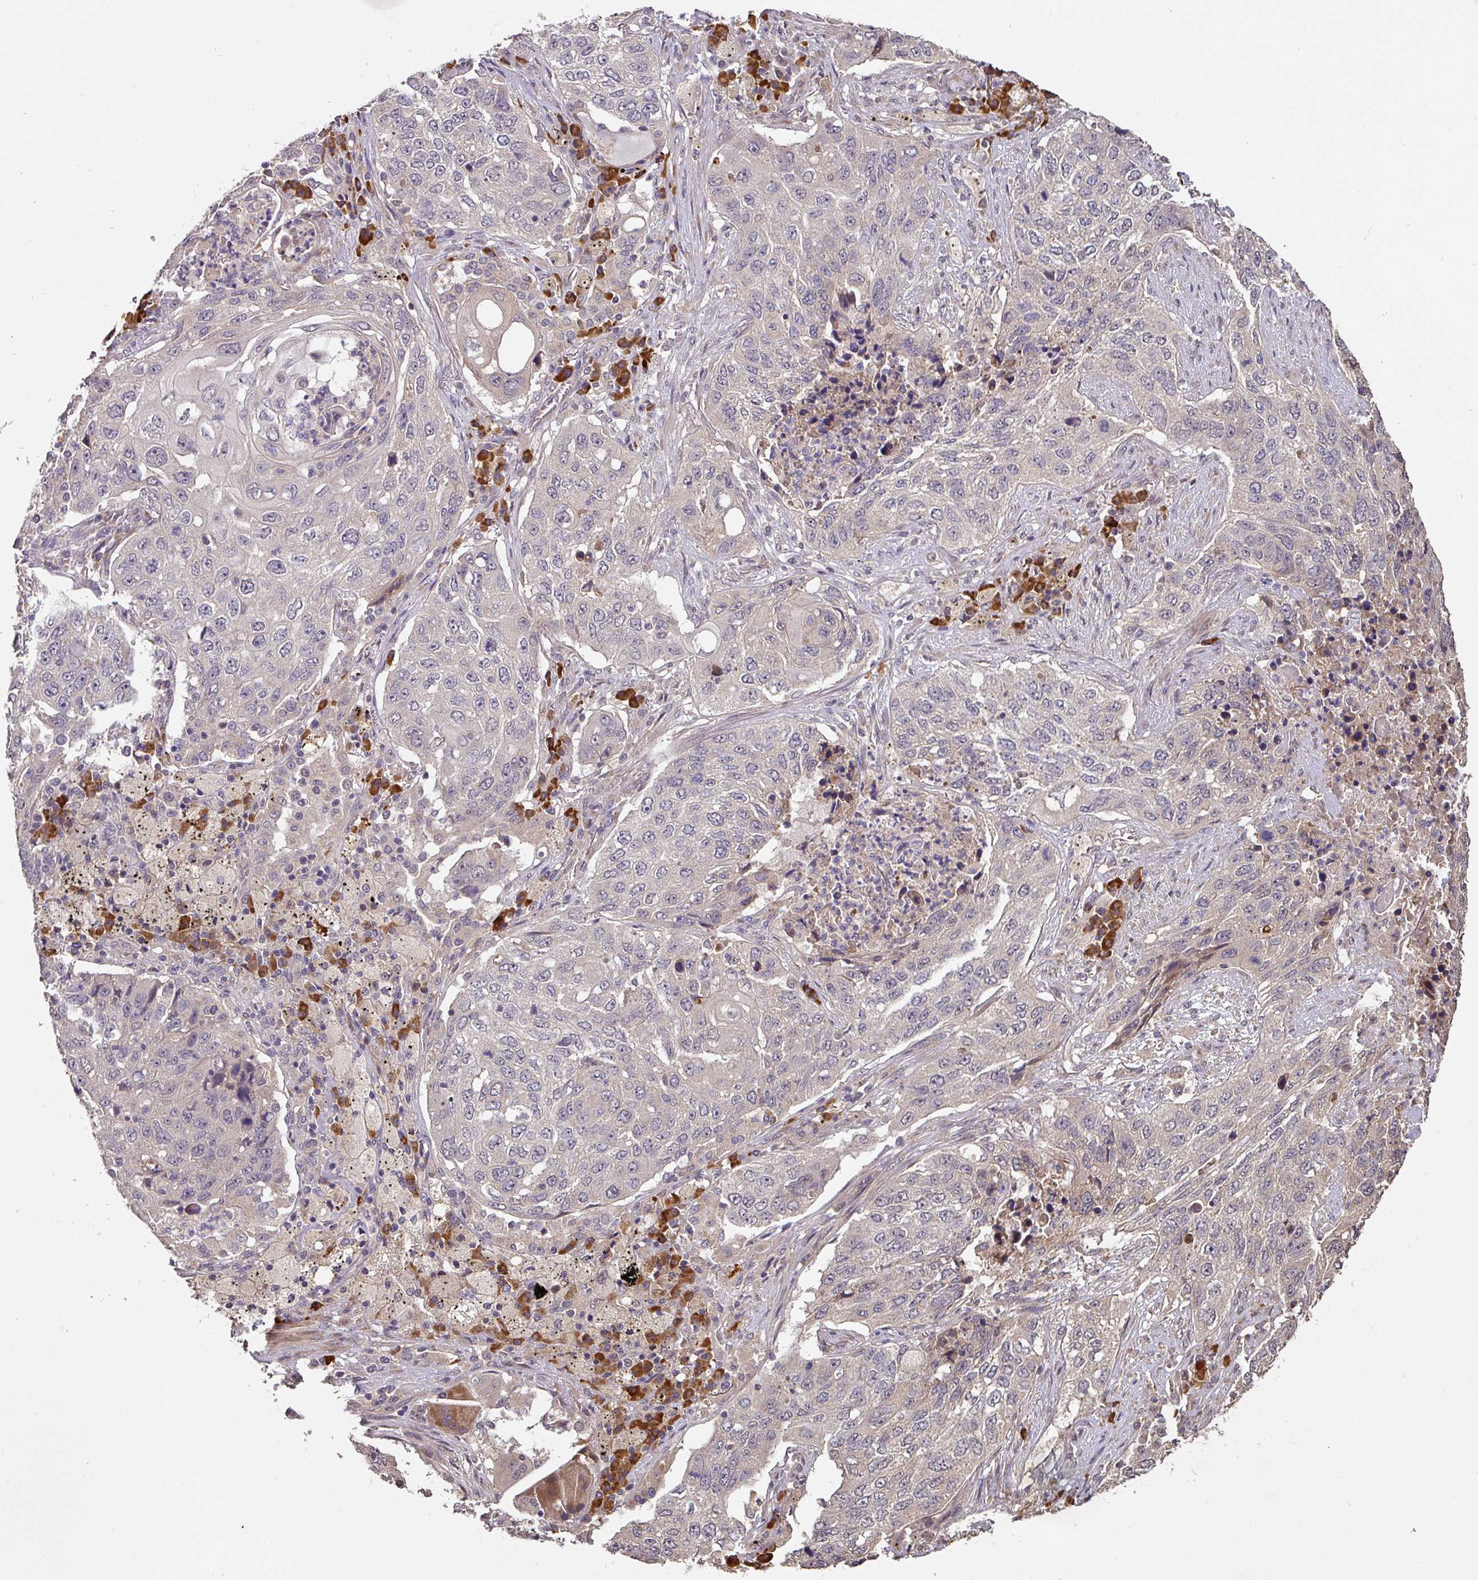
{"staining": {"intensity": "negative", "quantity": "none", "location": "none"}, "tissue": "lung cancer", "cell_type": "Tumor cells", "image_type": "cancer", "snomed": [{"axis": "morphology", "description": "Squamous cell carcinoma, NOS"}, {"axis": "topography", "description": "Lung"}], "caption": "Tumor cells are negative for brown protein staining in lung squamous cell carcinoma.", "gene": "ACVR2B", "patient": {"sex": "female", "age": 63}}